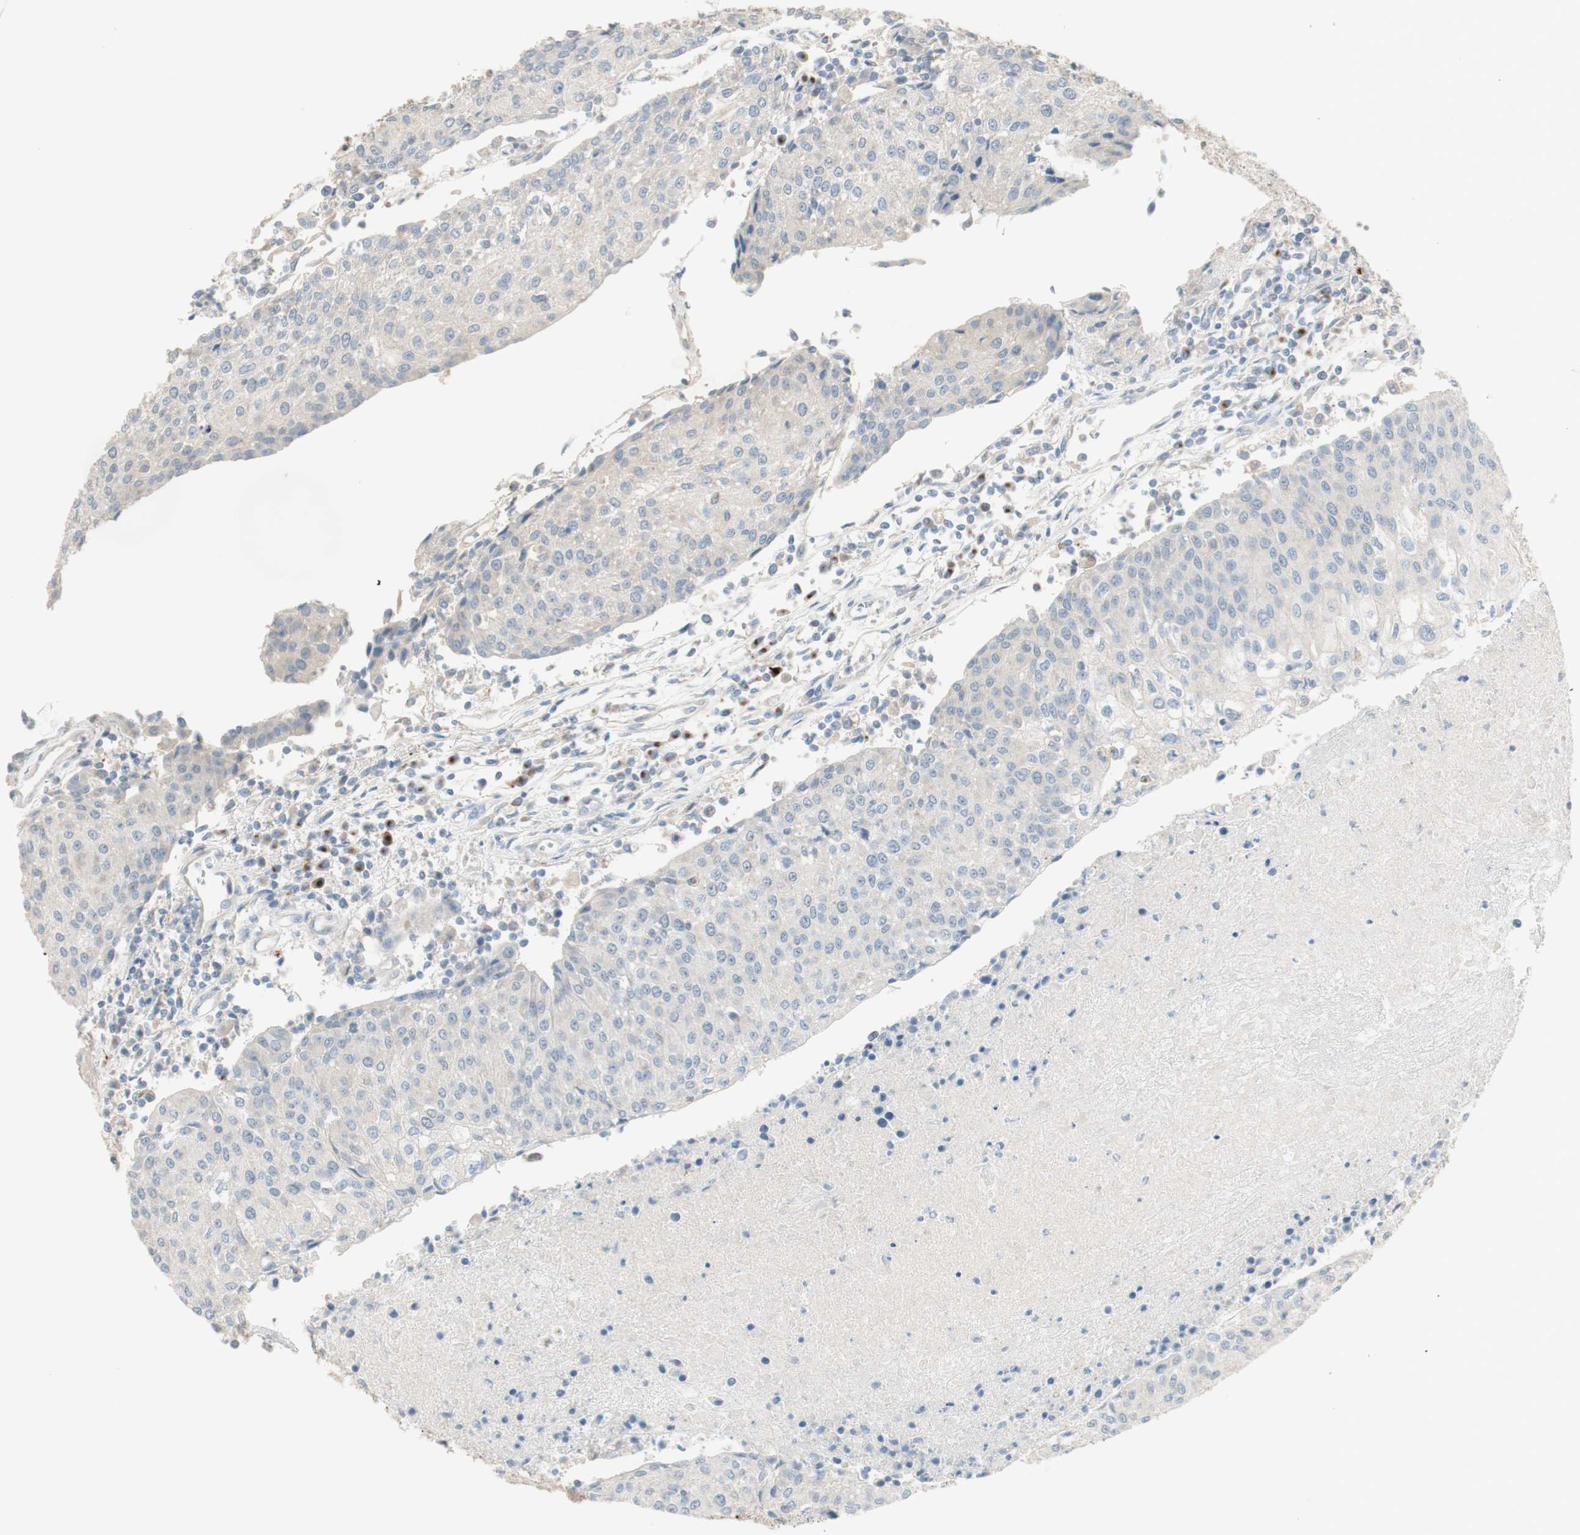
{"staining": {"intensity": "negative", "quantity": "none", "location": "none"}, "tissue": "urothelial cancer", "cell_type": "Tumor cells", "image_type": "cancer", "snomed": [{"axis": "morphology", "description": "Urothelial carcinoma, High grade"}, {"axis": "topography", "description": "Urinary bladder"}], "caption": "This is a image of IHC staining of urothelial cancer, which shows no staining in tumor cells.", "gene": "MANEA", "patient": {"sex": "female", "age": 85}}